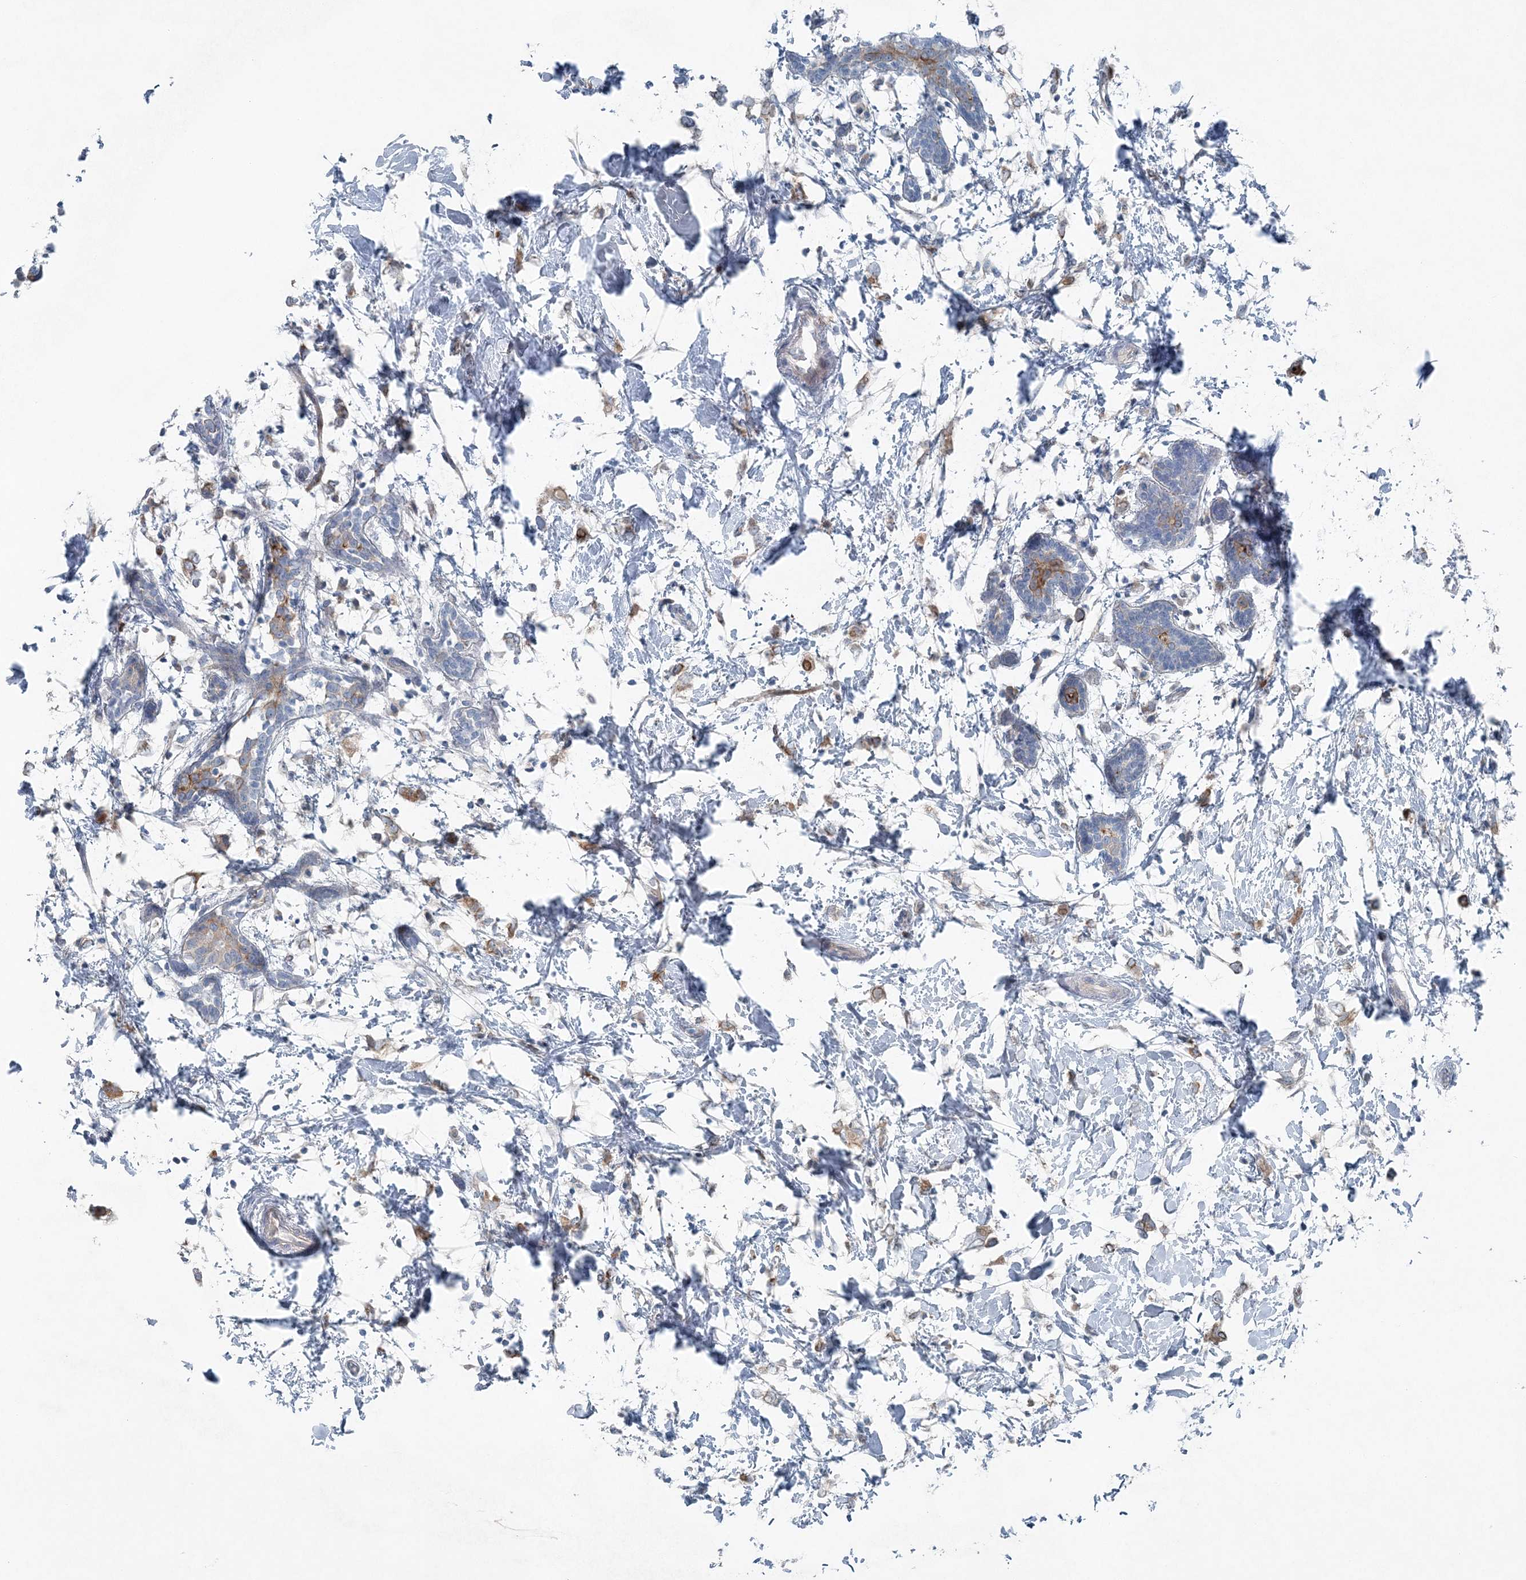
{"staining": {"intensity": "weak", "quantity": "25%-75%", "location": "cytoplasmic/membranous"}, "tissue": "breast cancer", "cell_type": "Tumor cells", "image_type": "cancer", "snomed": [{"axis": "morphology", "description": "Normal tissue, NOS"}, {"axis": "morphology", "description": "Lobular carcinoma"}, {"axis": "topography", "description": "Breast"}], "caption": "Immunohistochemical staining of lobular carcinoma (breast) exhibits low levels of weak cytoplasmic/membranous expression in approximately 25%-75% of tumor cells.", "gene": "KIAA1586", "patient": {"sex": "female", "age": 47}}